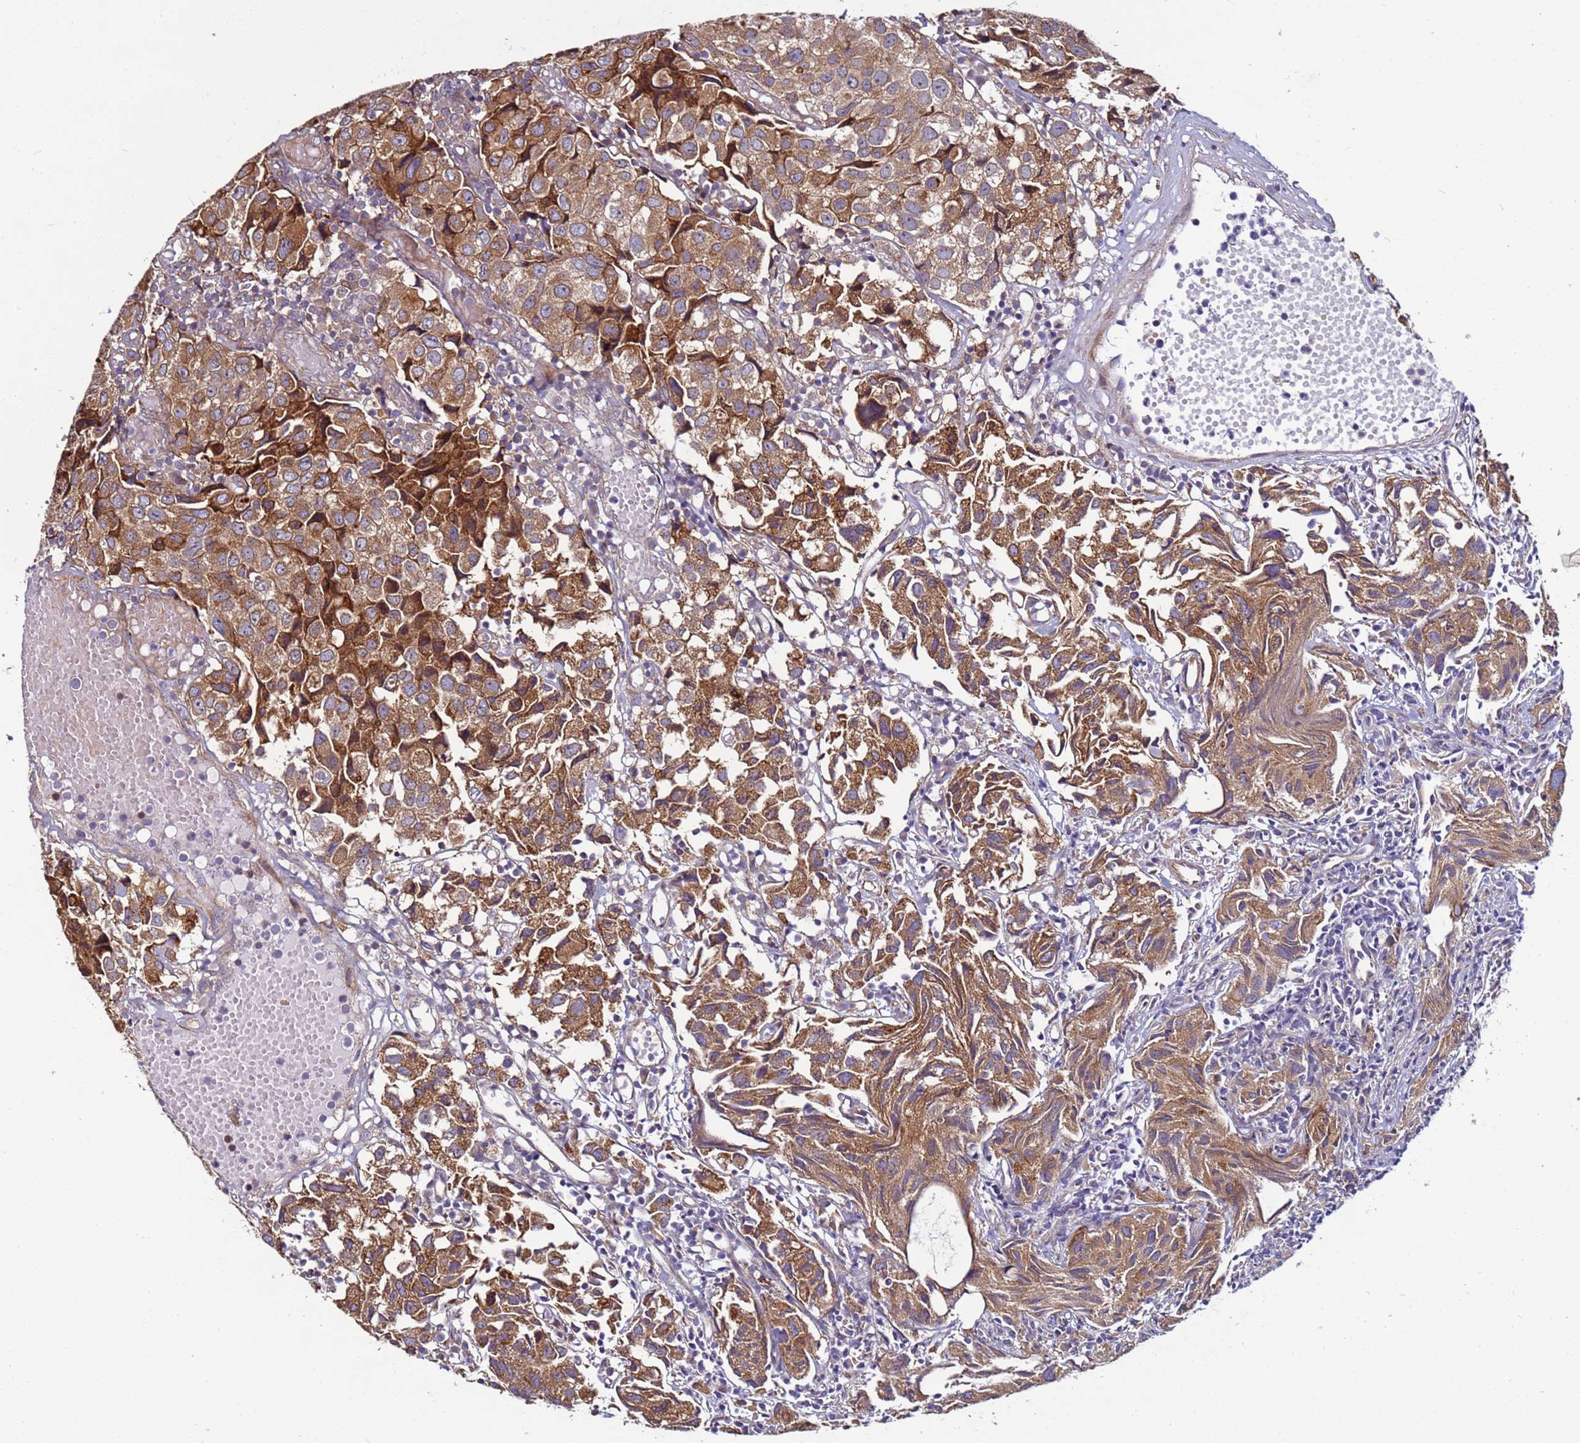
{"staining": {"intensity": "moderate", "quantity": ">75%", "location": "cytoplasmic/membranous"}, "tissue": "urothelial cancer", "cell_type": "Tumor cells", "image_type": "cancer", "snomed": [{"axis": "morphology", "description": "Urothelial carcinoma, High grade"}, {"axis": "topography", "description": "Urinary bladder"}], "caption": "DAB immunohistochemical staining of urothelial cancer shows moderate cytoplasmic/membranous protein positivity in about >75% of tumor cells.", "gene": "MCRIP1", "patient": {"sex": "female", "age": 75}}